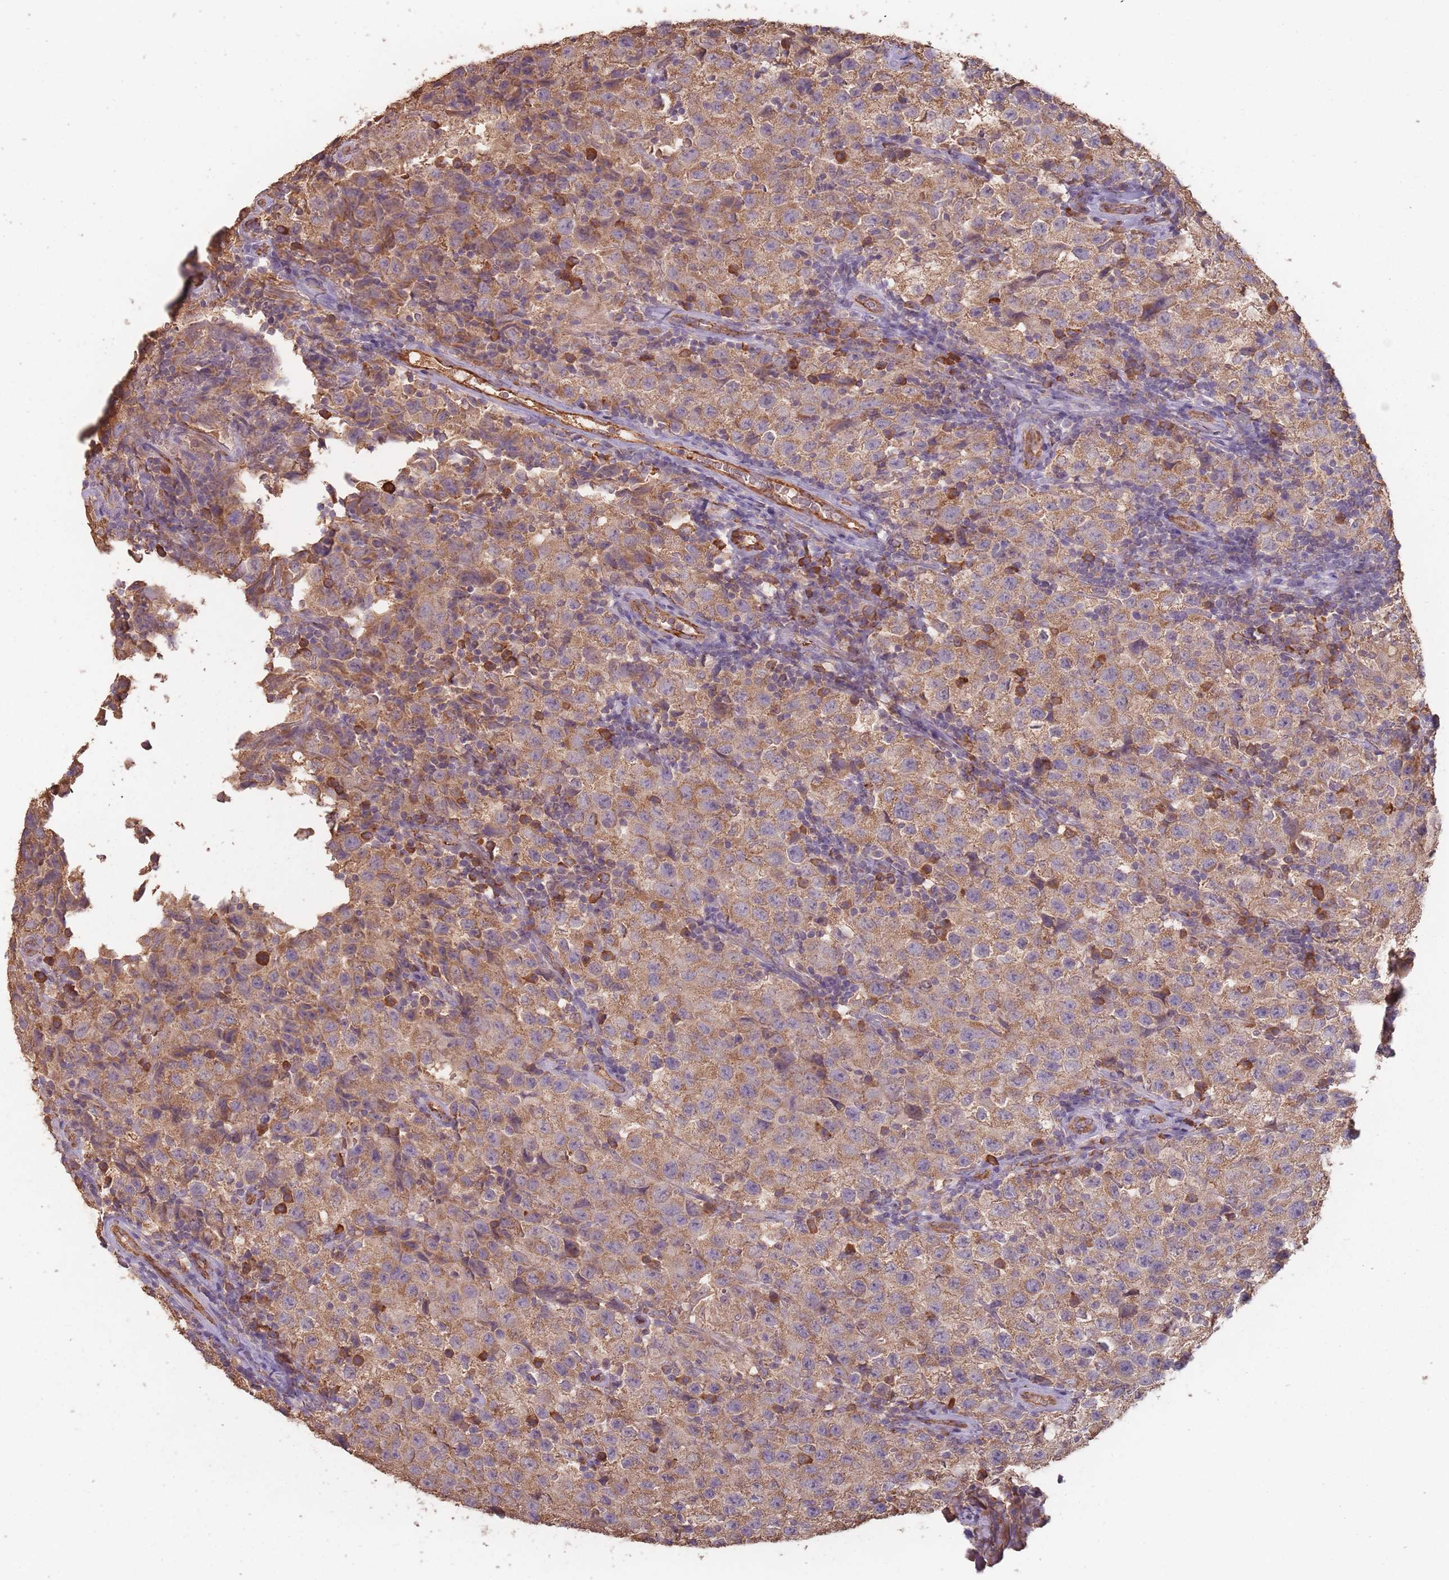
{"staining": {"intensity": "moderate", "quantity": ">75%", "location": "cytoplasmic/membranous"}, "tissue": "testis cancer", "cell_type": "Tumor cells", "image_type": "cancer", "snomed": [{"axis": "morphology", "description": "Seminoma, NOS"}, {"axis": "morphology", "description": "Carcinoma, Embryonal, NOS"}, {"axis": "topography", "description": "Testis"}], "caption": "About >75% of tumor cells in human testis seminoma reveal moderate cytoplasmic/membranous protein staining as visualized by brown immunohistochemical staining.", "gene": "SANBR", "patient": {"sex": "male", "age": 41}}